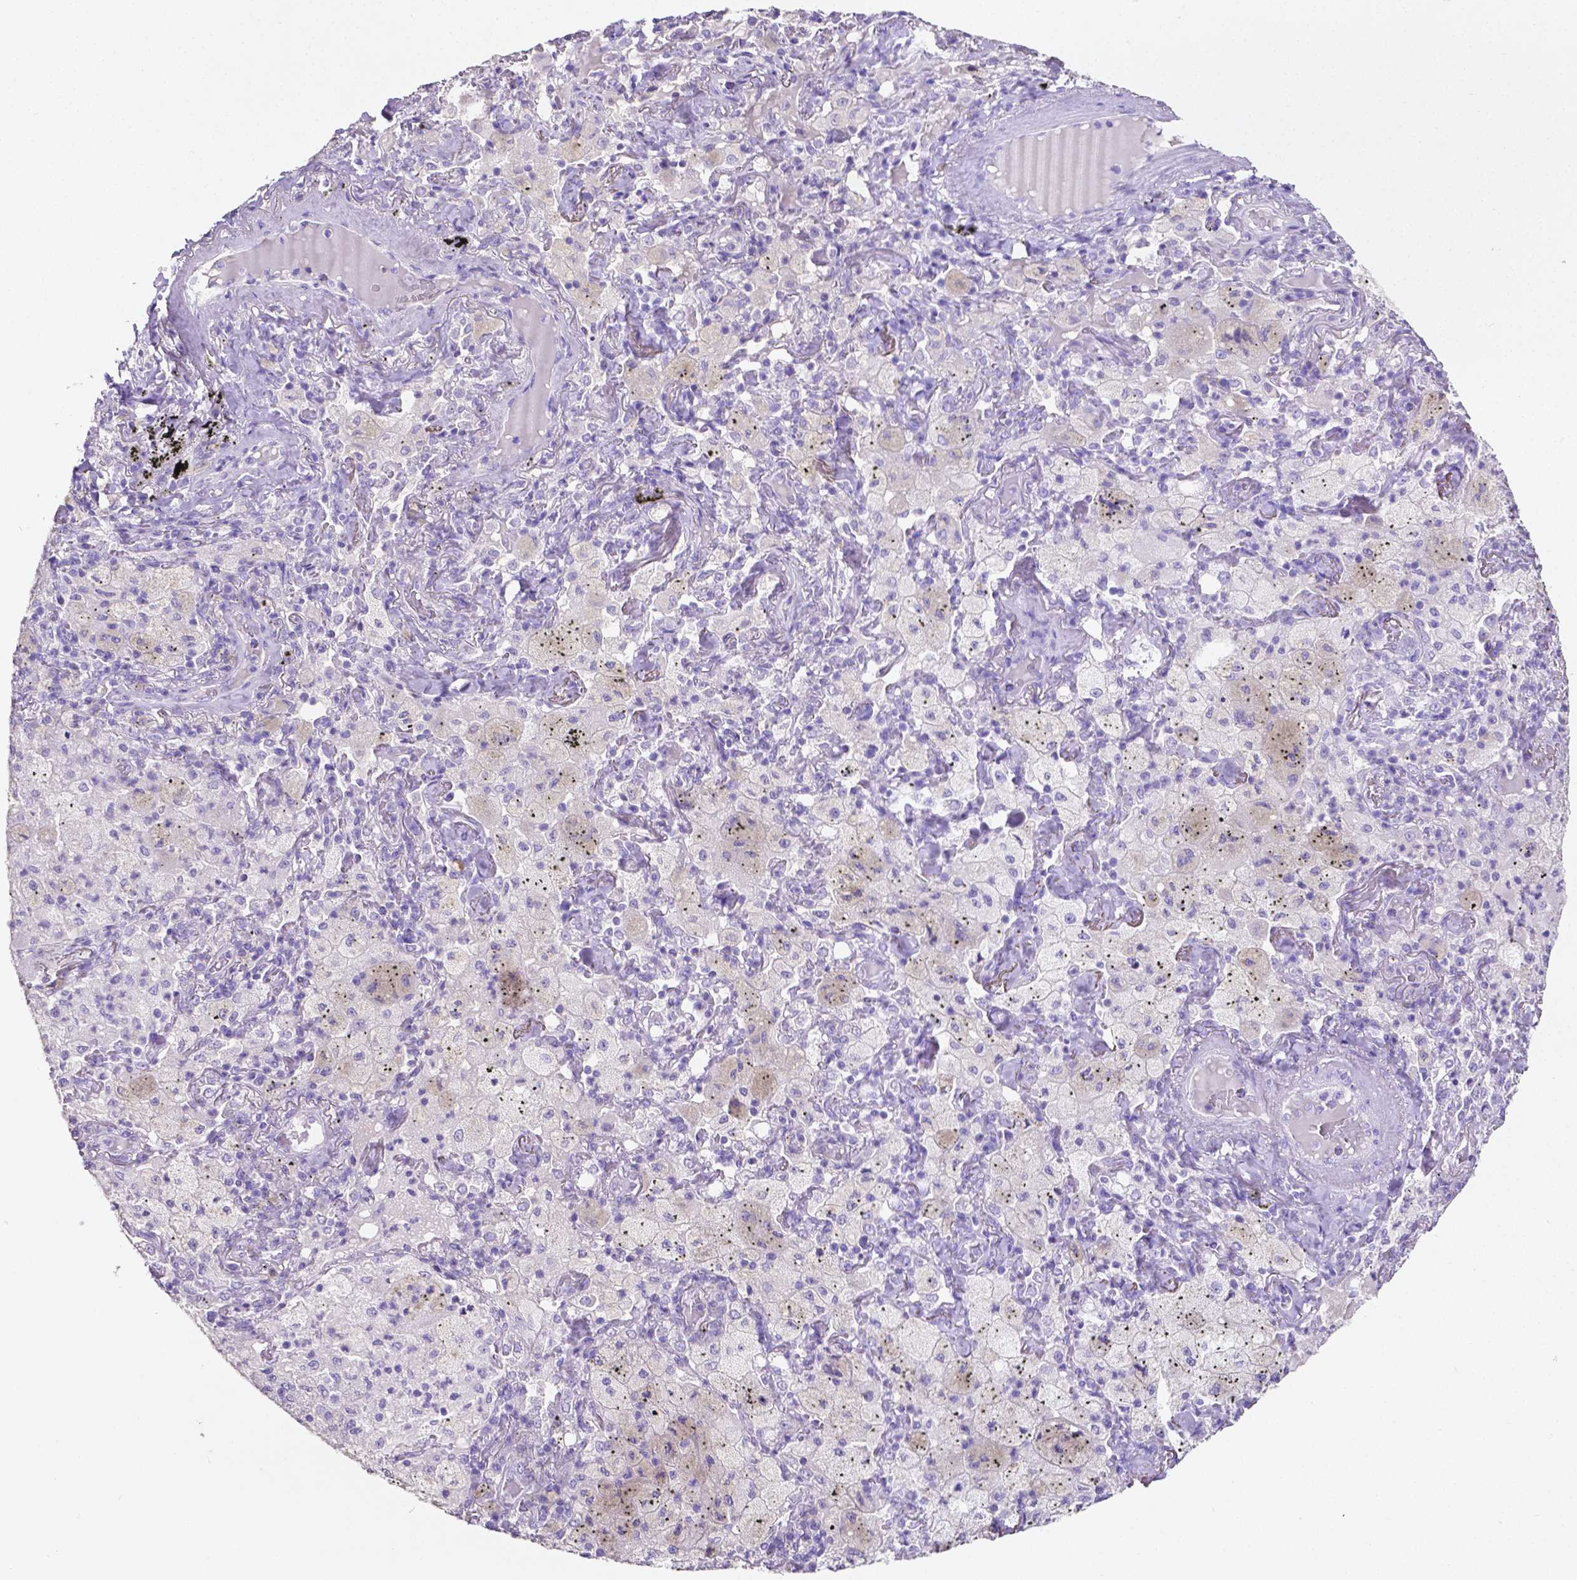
{"staining": {"intensity": "negative", "quantity": "none", "location": "none"}, "tissue": "lung cancer", "cell_type": "Tumor cells", "image_type": "cancer", "snomed": [{"axis": "morphology", "description": "Adenocarcinoma, NOS"}, {"axis": "topography", "description": "Lung"}], "caption": "Adenocarcinoma (lung) stained for a protein using immunohistochemistry demonstrates no staining tumor cells.", "gene": "SLC22A2", "patient": {"sex": "female", "age": 73}}